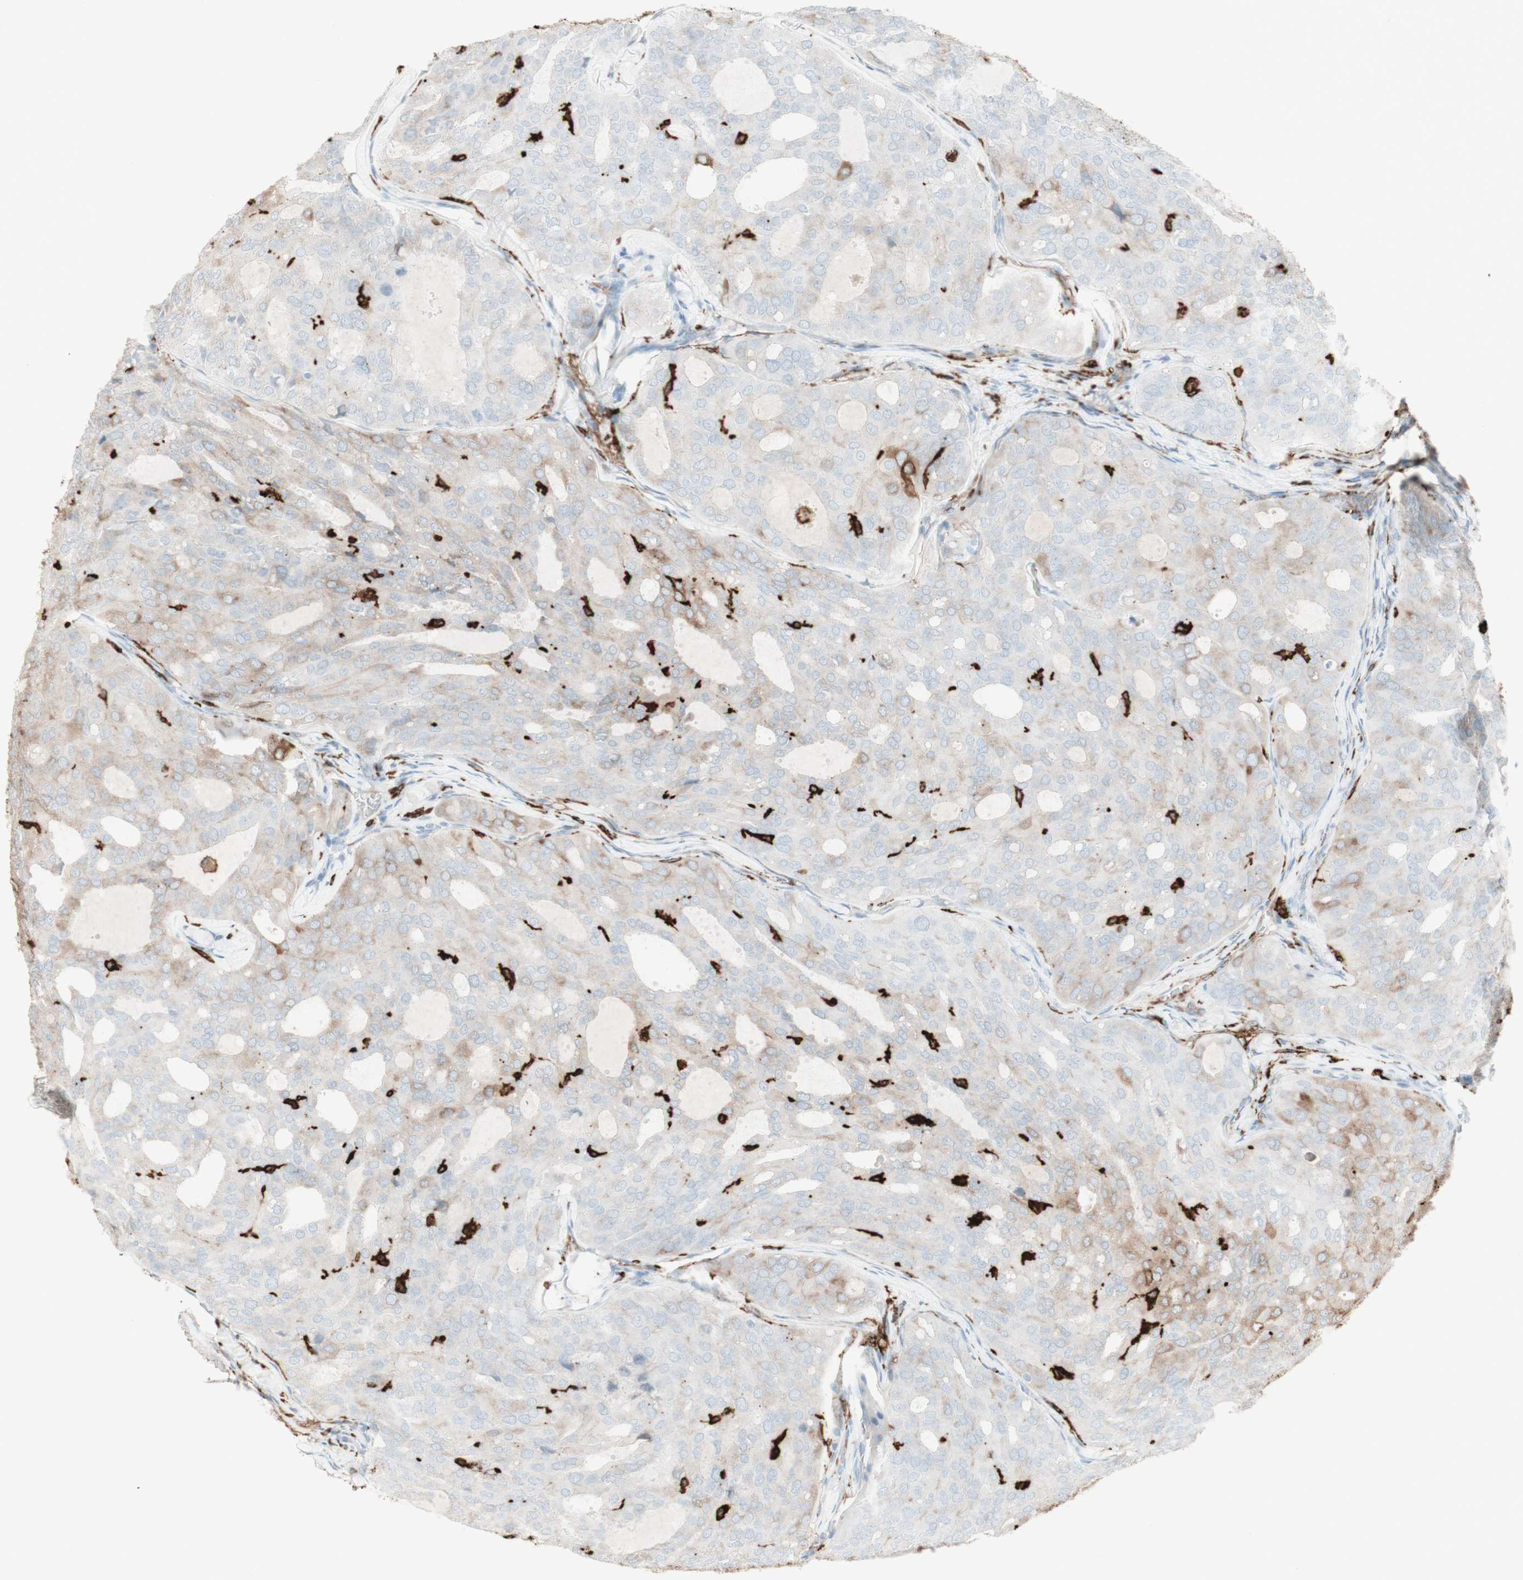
{"staining": {"intensity": "weak", "quantity": "25%-75%", "location": "cytoplasmic/membranous"}, "tissue": "thyroid cancer", "cell_type": "Tumor cells", "image_type": "cancer", "snomed": [{"axis": "morphology", "description": "Follicular adenoma carcinoma, NOS"}, {"axis": "topography", "description": "Thyroid gland"}], "caption": "The micrograph exhibits a brown stain indicating the presence of a protein in the cytoplasmic/membranous of tumor cells in thyroid follicular adenoma carcinoma. The protein of interest is shown in brown color, while the nuclei are stained blue.", "gene": "HLA-DPB1", "patient": {"sex": "male", "age": 75}}